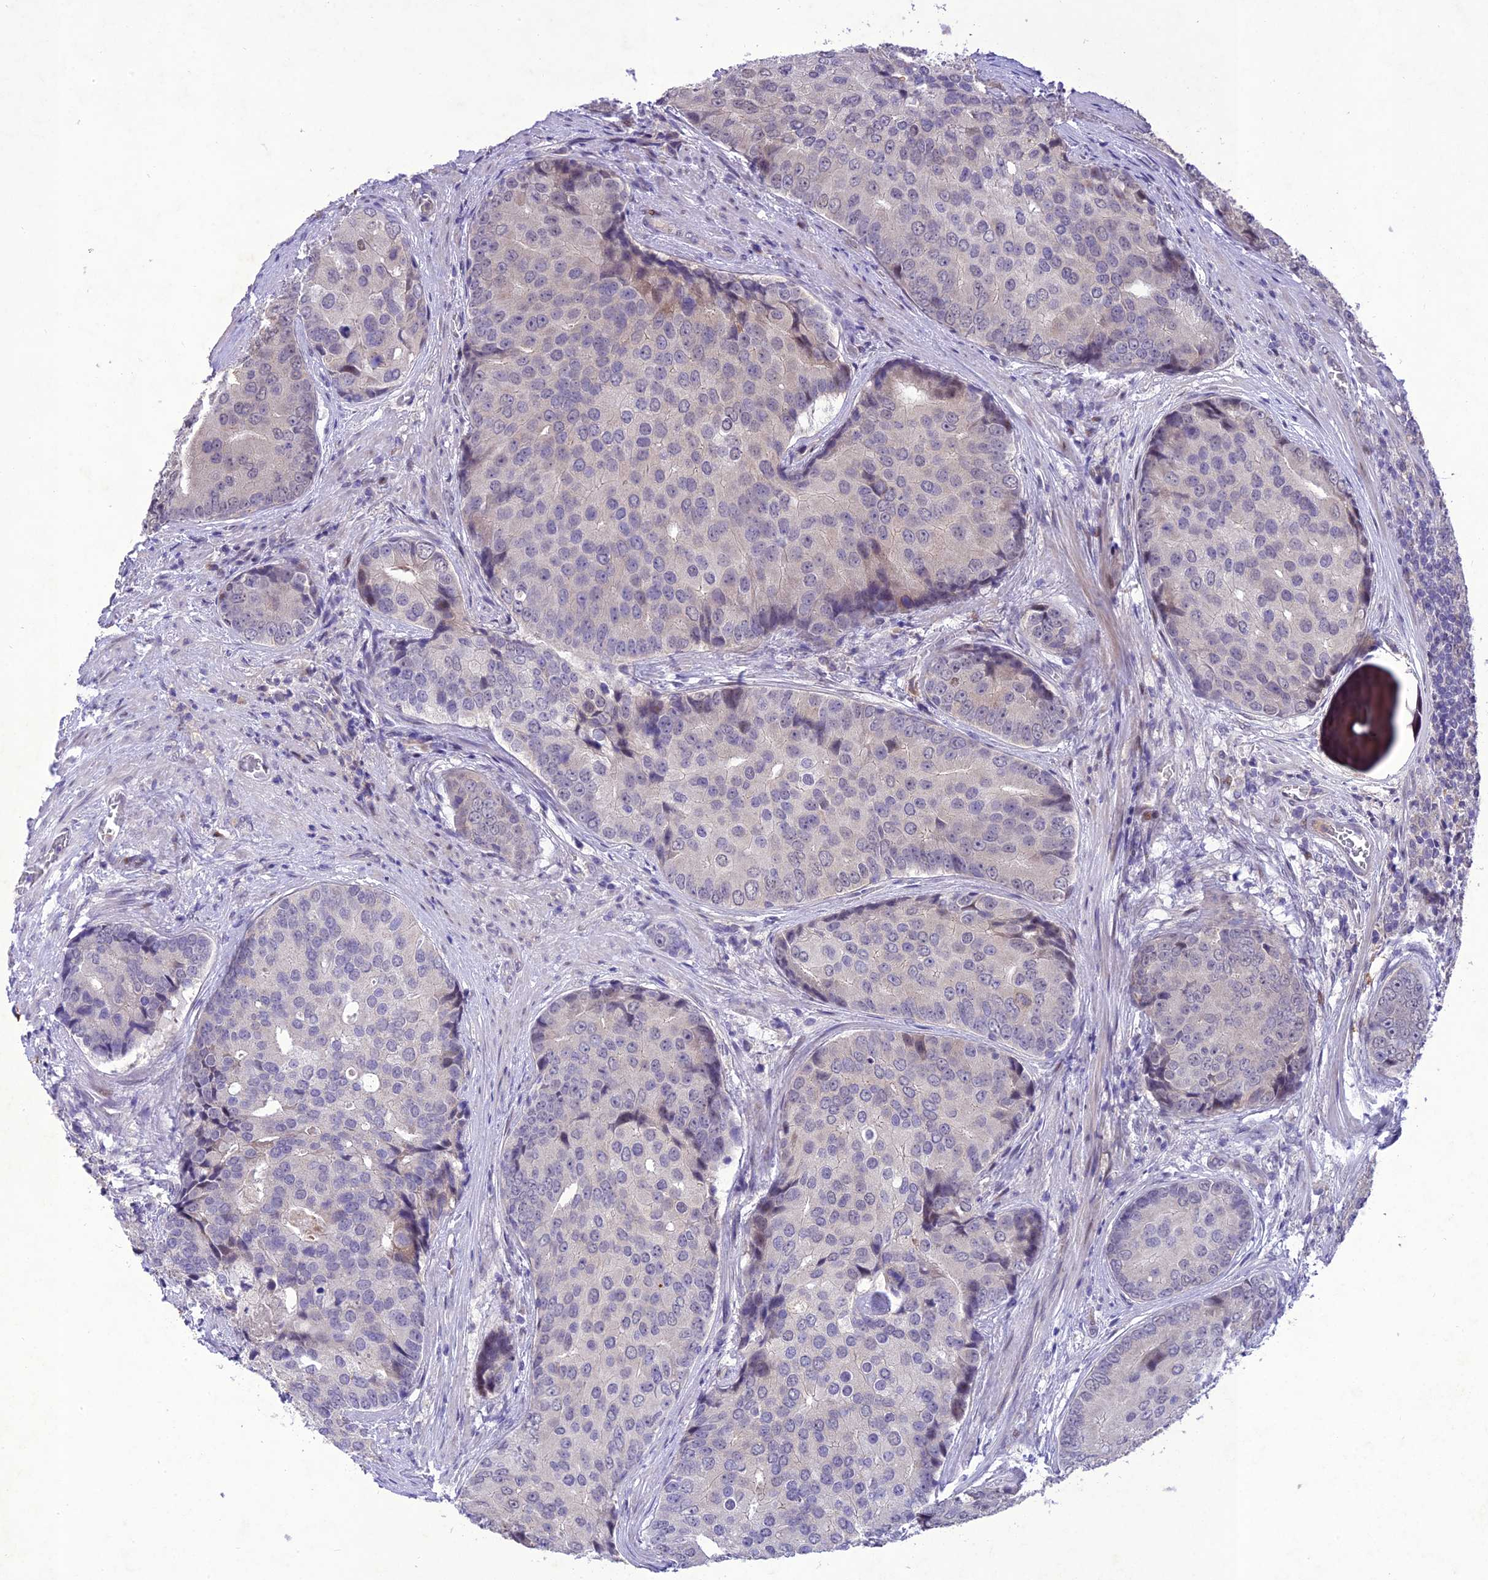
{"staining": {"intensity": "weak", "quantity": "<25%", "location": "cytoplasmic/membranous"}, "tissue": "prostate cancer", "cell_type": "Tumor cells", "image_type": "cancer", "snomed": [{"axis": "morphology", "description": "Adenocarcinoma, High grade"}, {"axis": "topography", "description": "Prostate"}], "caption": "A high-resolution micrograph shows IHC staining of prostate high-grade adenocarcinoma, which shows no significant staining in tumor cells.", "gene": "ANKRD52", "patient": {"sex": "male", "age": 62}}